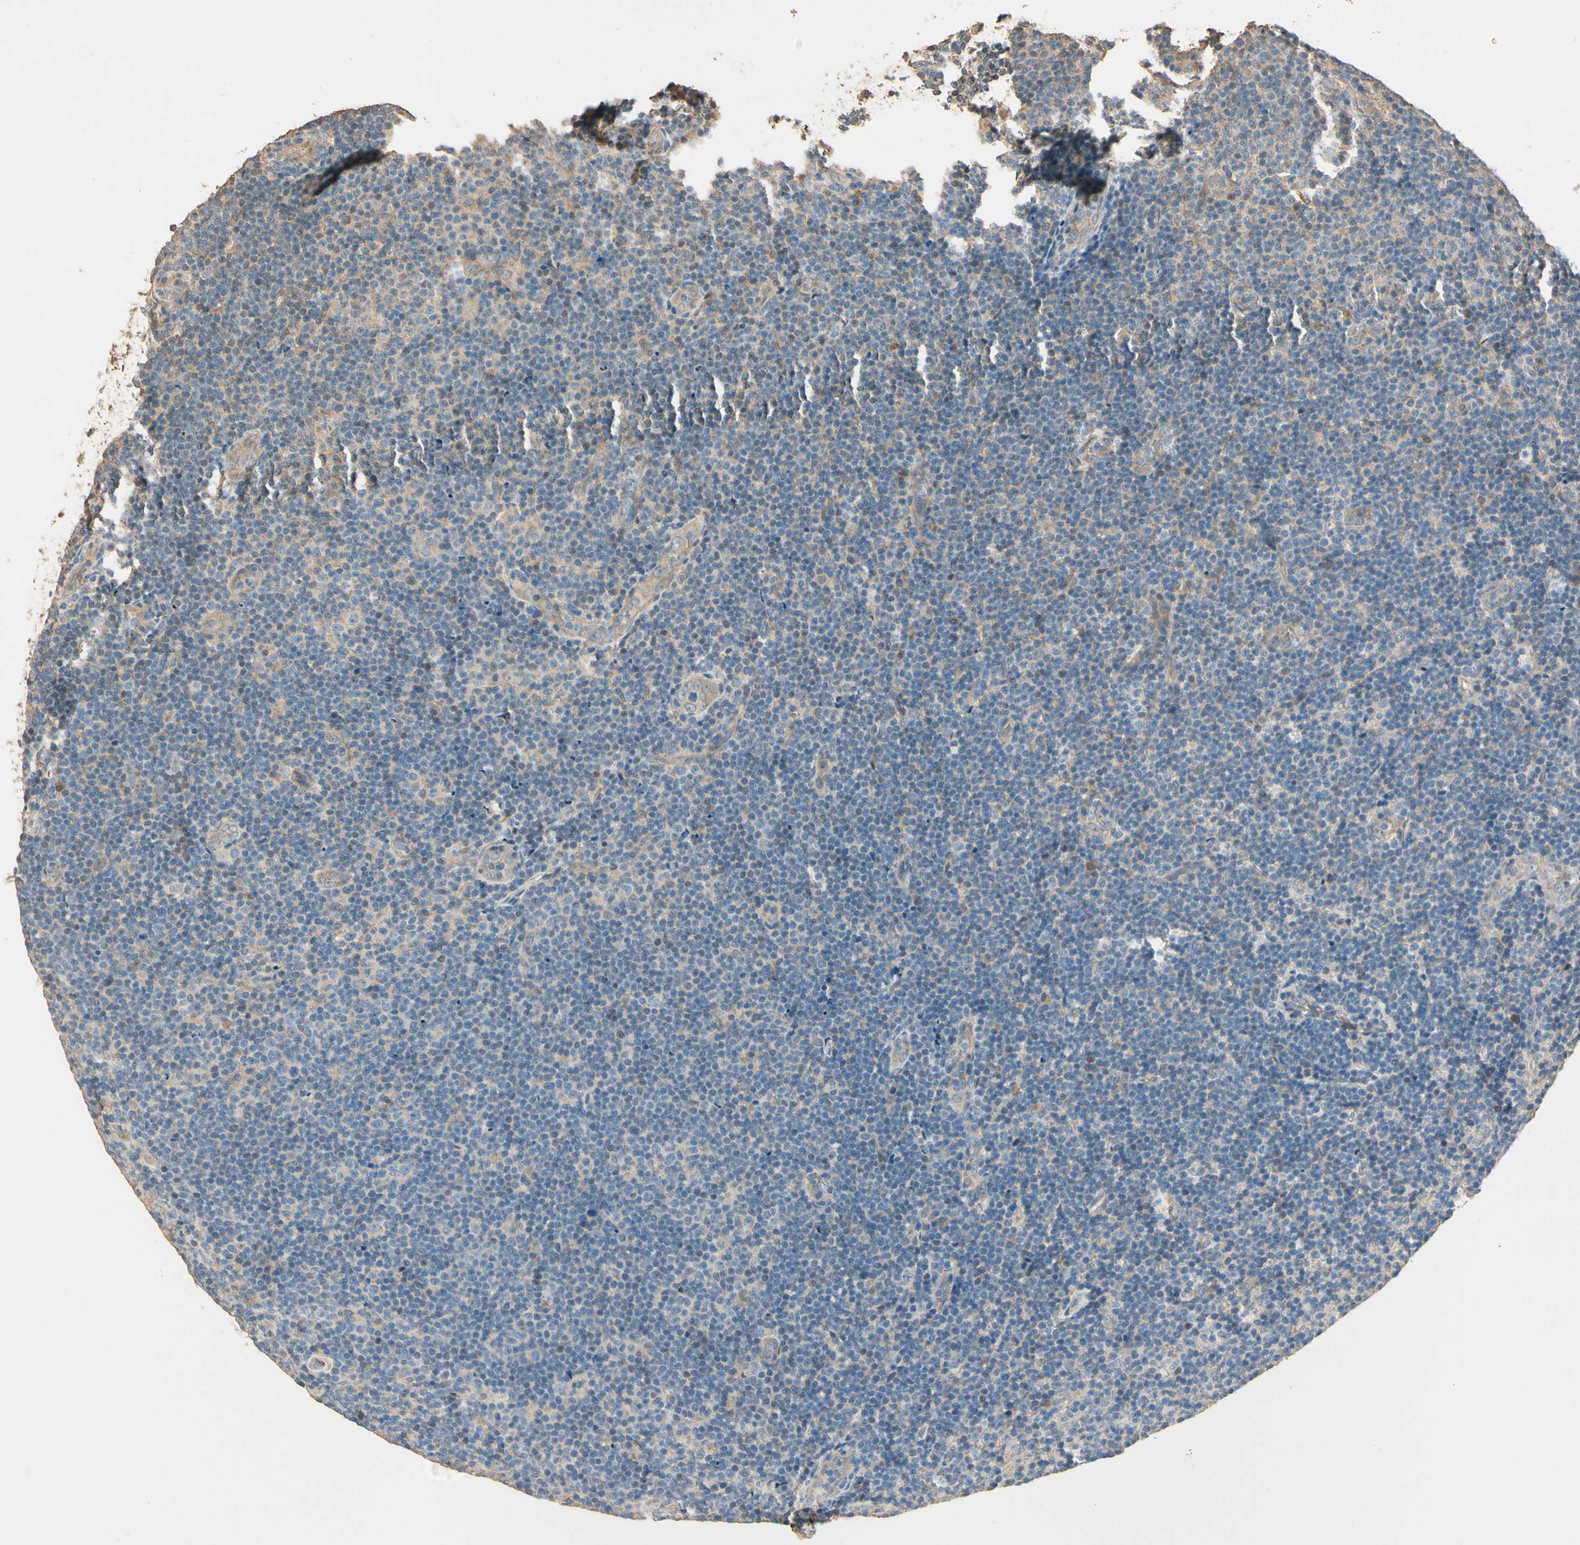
{"staining": {"intensity": "weak", "quantity": ">75%", "location": "cytoplasmic/membranous"}, "tissue": "lymphoma", "cell_type": "Tumor cells", "image_type": "cancer", "snomed": [{"axis": "morphology", "description": "Malignant lymphoma, non-Hodgkin's type, Low grade"}, {"axis": "topography", "description": "Lymph node"}], "caption": "A high-resolution image shows immunohistochemistry (IHC) staining of lymphoma, which reveals weak cytoplasmic/membranous expression in about >75% of tumor cells. The protein is stained brown, and the nuclei are stained in blue (DAB (3,3'-diaminobenzidine) IHC with brightfield microscopy, high magnification).", "gene": "CDH6", "patient": {"sex": "male", "age": 83}}